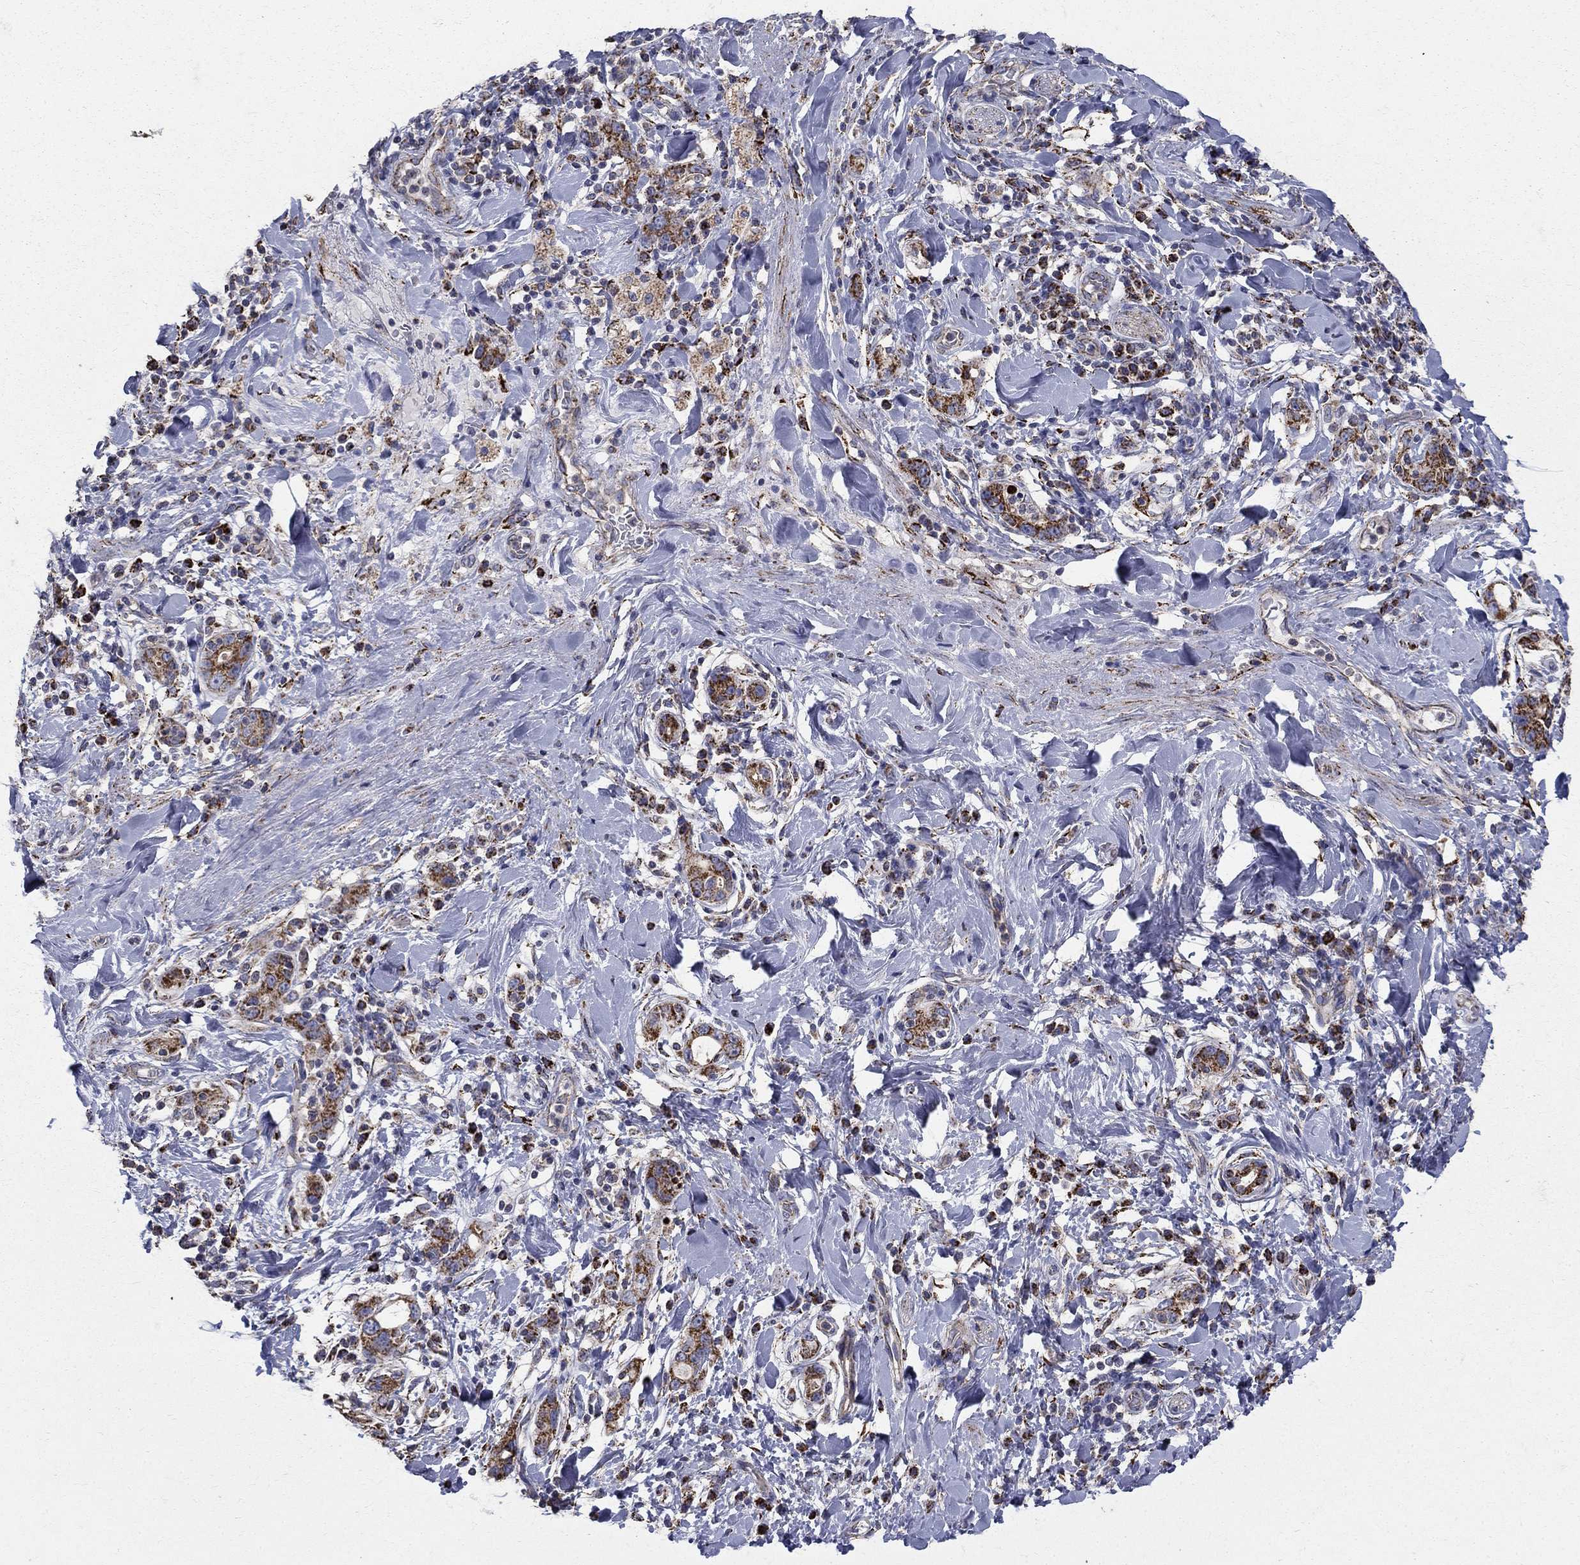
{"staining": {"intensity": "strong", "quantity": ">75%", "location": "cytoplasmic/membranous"}, "tissue": "stomach cancer", "cell_type": "Tumor cells", "image_type": "cancer", "snomed": [{"axis": "morphology", "description": "Adenocarcinoma, NOS"}, {"axis": "topography", "description": "Stomach"}], "caption": "Protein staining of adenocarcinoma (stomach) tissue displays strong cytoplasmic/membranous staining in about >75% of tumor cells.", "gene": "GCSH", "patient": {"sex": "male", "age": 79}}